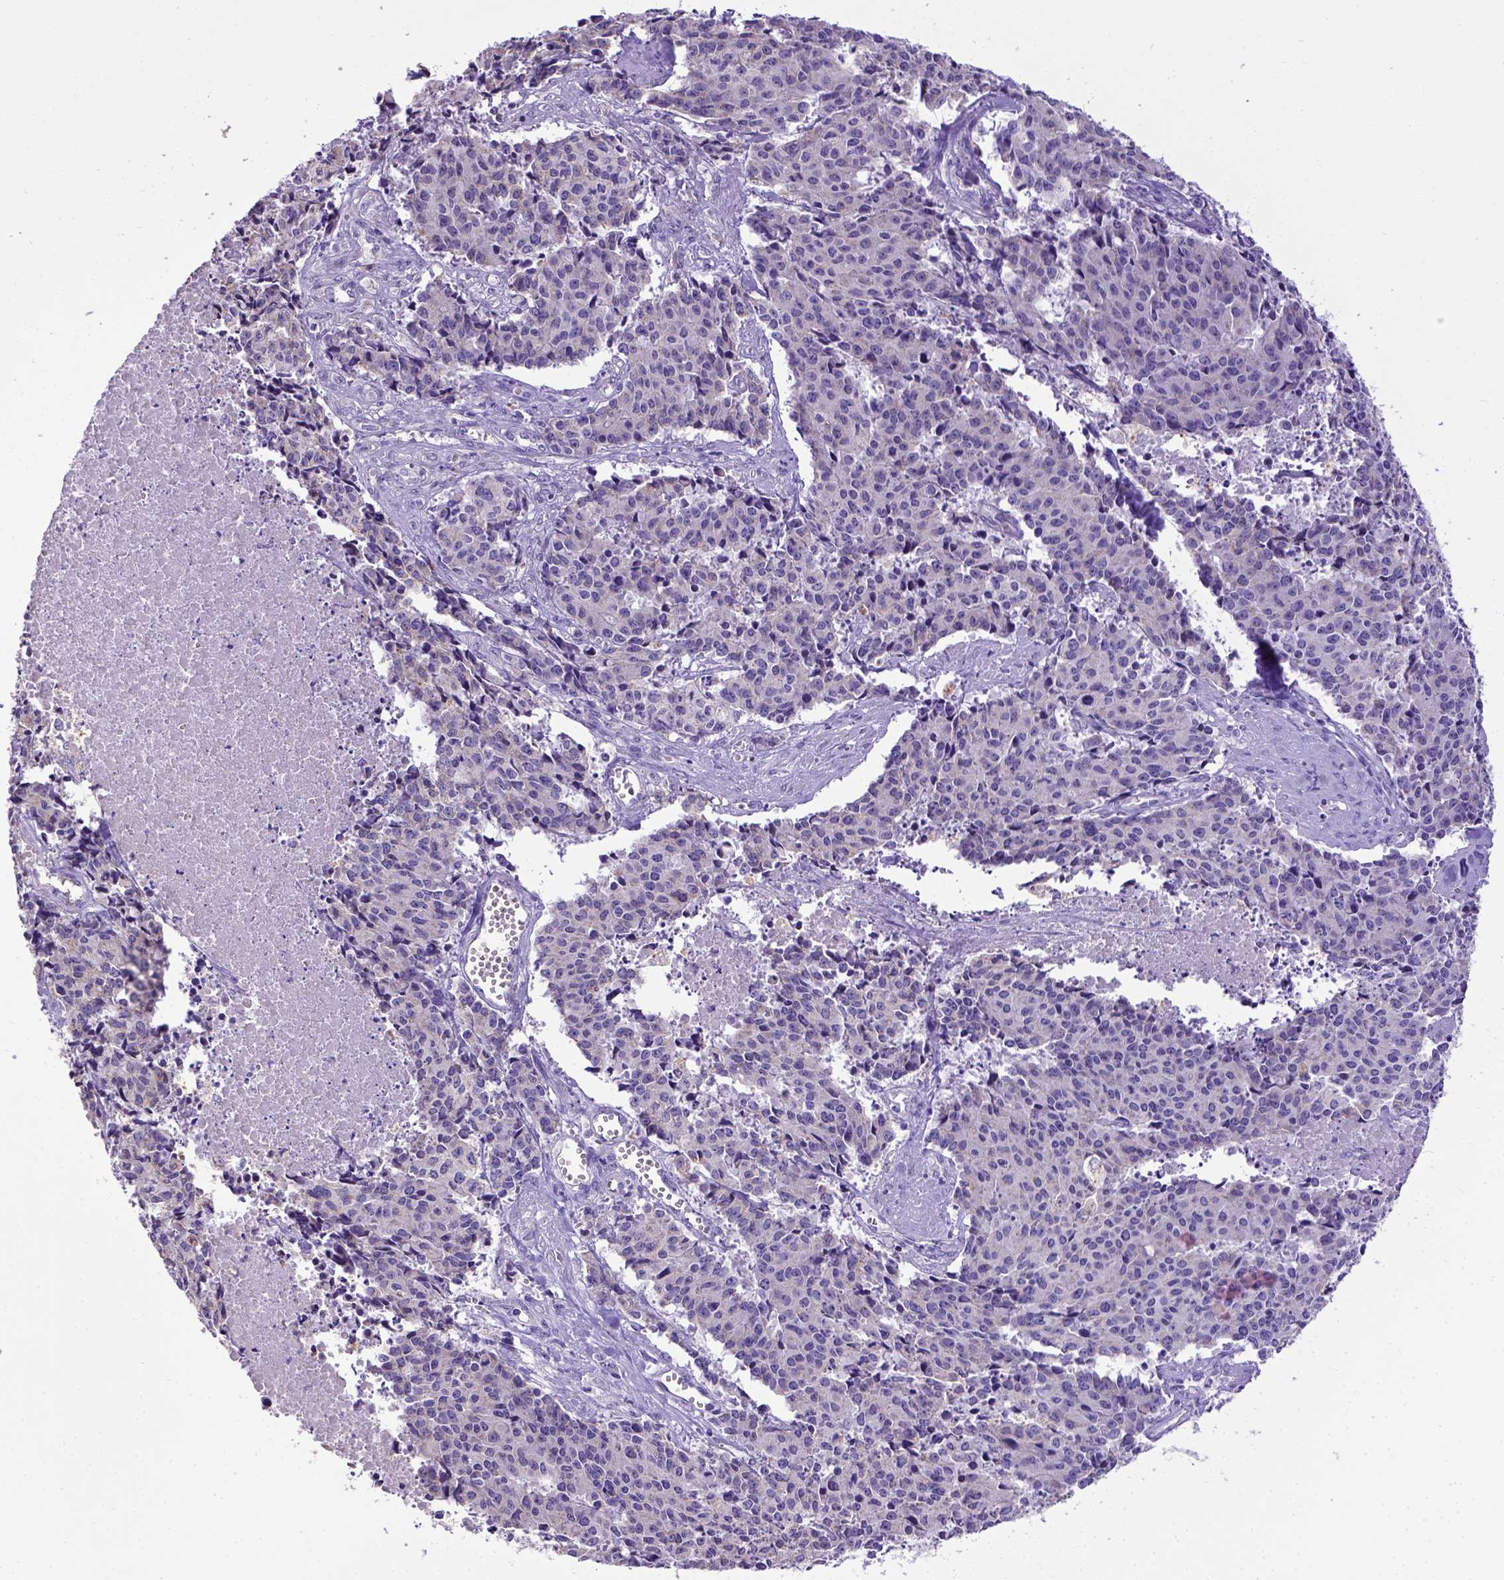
{"staining": {"intensity": "negative", "quantity": "none", "location": "none"}, "tissue": "cervical cancer", "cell_type": "Tumor cells", "image_type": "cancer", "snomed": [{"axis": "morphology", "description": "Squamous cell carcinoma, NOS"}, {"axis": "topography", "description": "Cervix"}], "caption": "The photomicrograph exhibits no significant positivity in tumor cells of squamous cell carcinoma (cervical).", "gene": "SPEF1", "patient": {"sex": "female", "age": 28}}